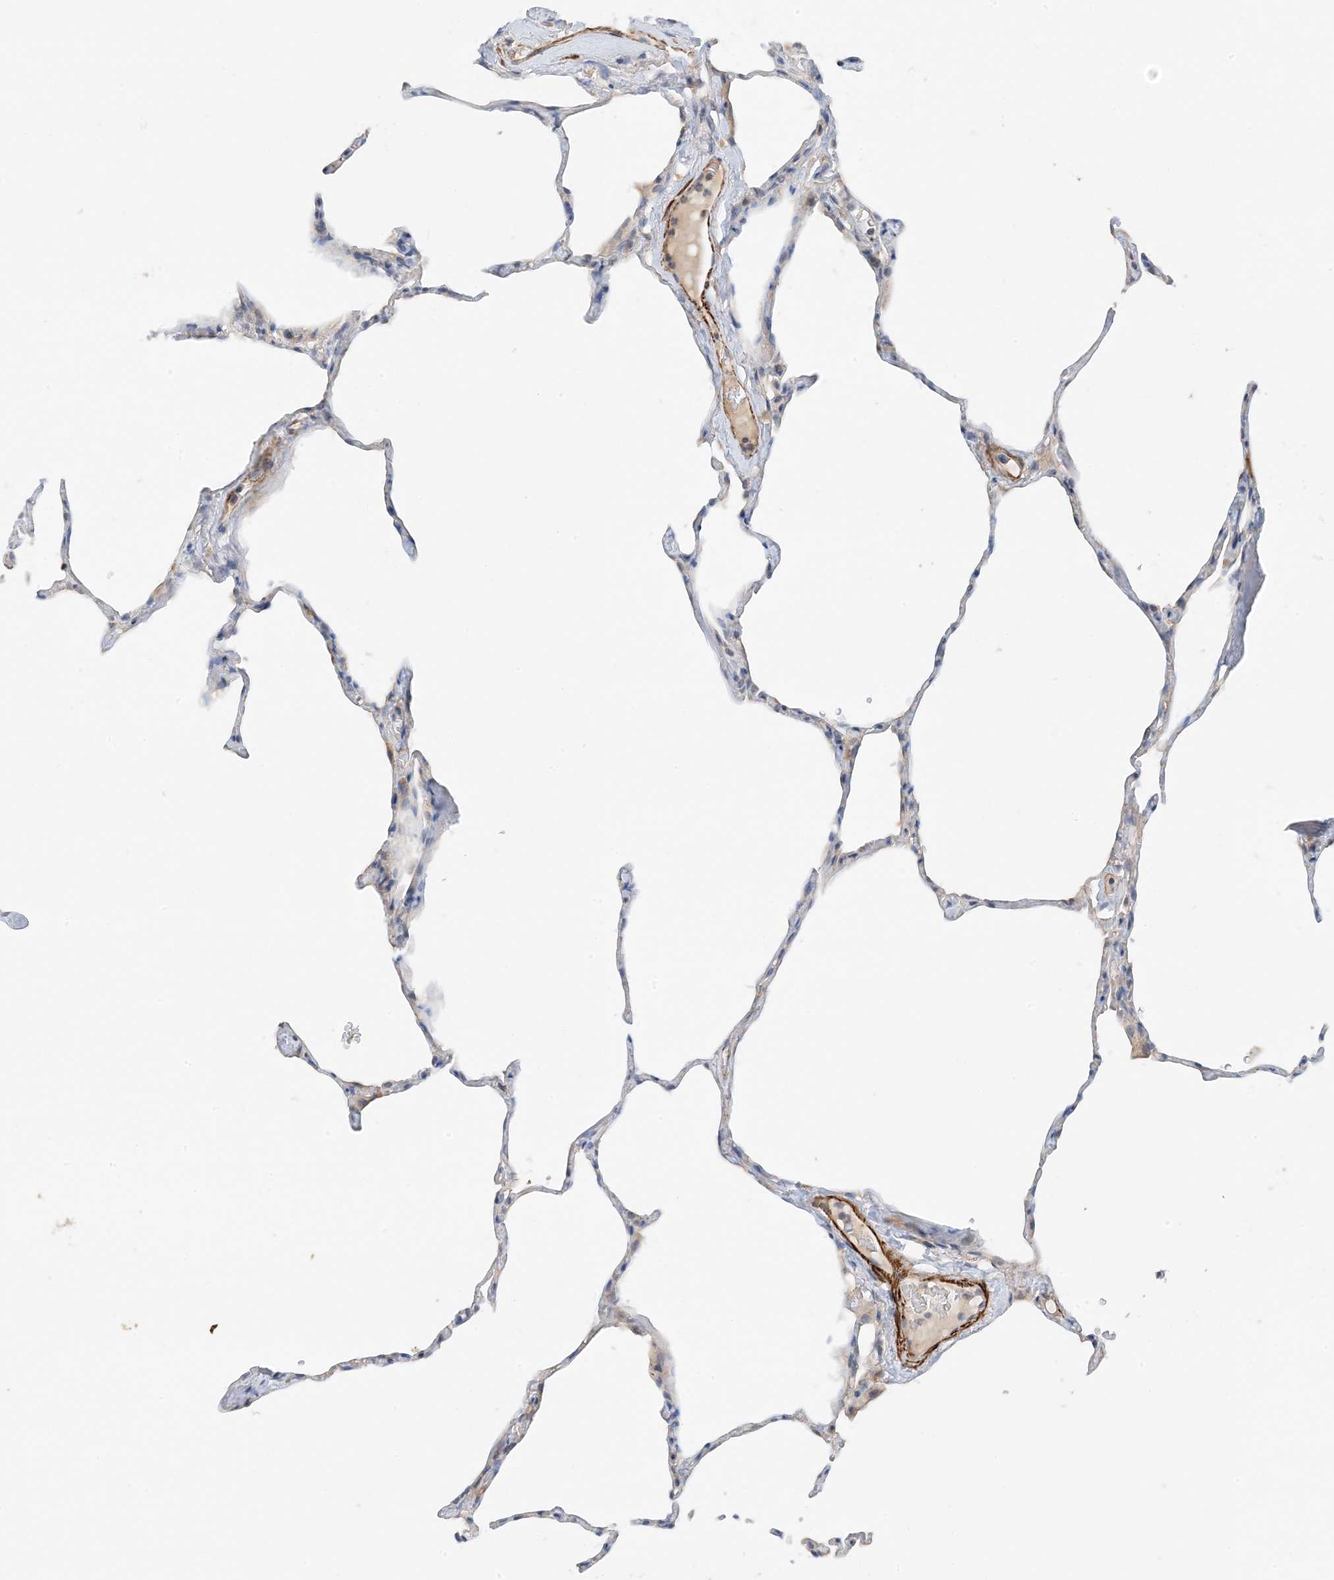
{"staining": {"intensity": "weak", "quantity": "<25%", "location": "cytoplasmic/membranous"}, "tissue": "lung", "cell_type": "Alveolar cells", "image_type": "normal", "snomed": [{"axis": "morphology", "description": "Normal tissue, NOS"}, {"axis": "topography", "description": "Lung"}], "caption": "Photomicrograph shows no protein positivity in alveolar cells of unremarkable lung.", "gene": "KIFBP", "patient": {"sex": "male", "age": 65}}